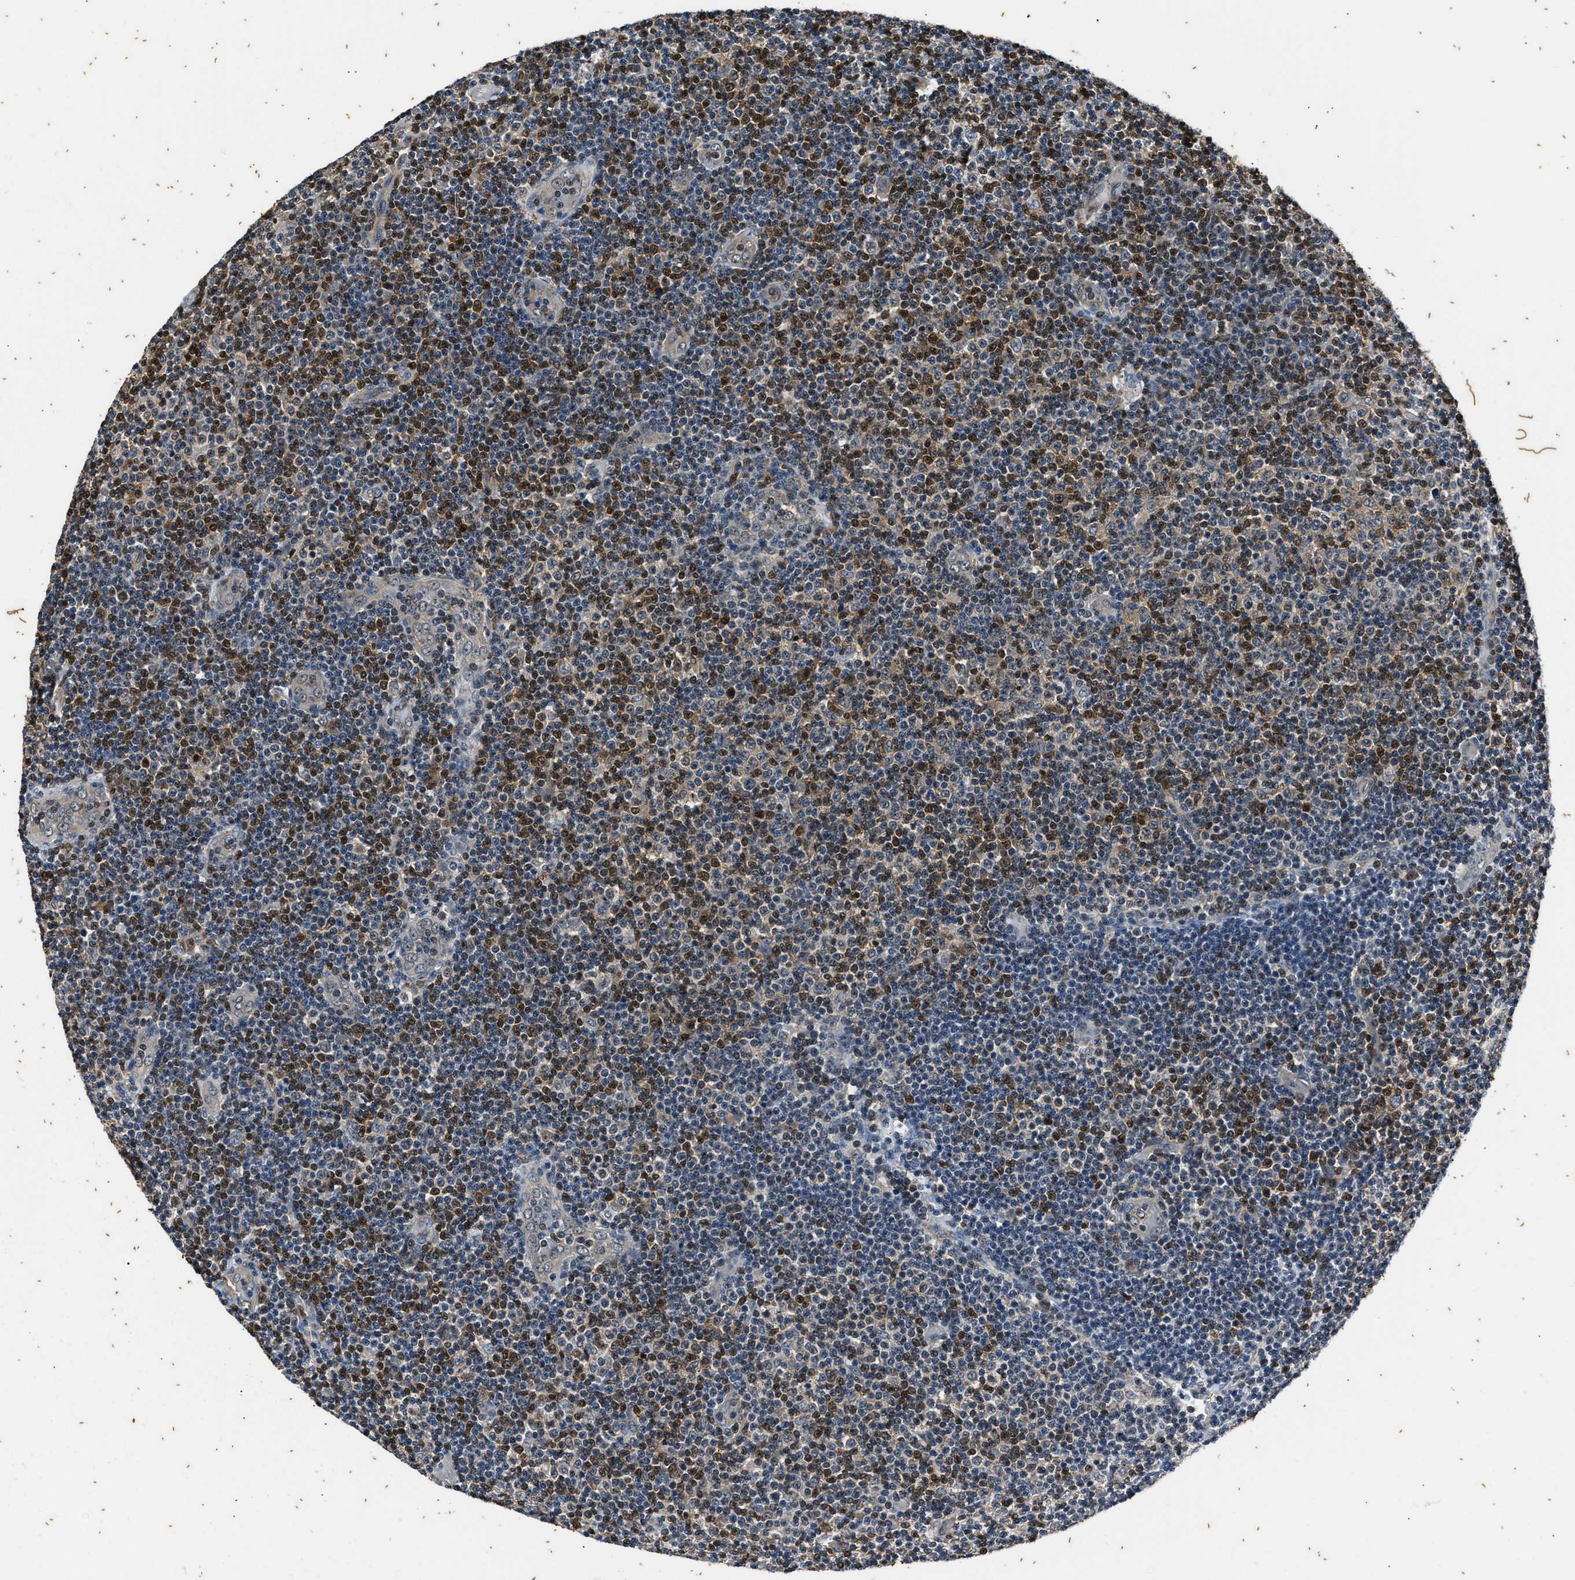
{"staining": {"intensity": "moderate", "quantity": "25%-75%", "location": "nuclear"}, "tissue": "lymphoma", "cell_type": "Tumor cells", "image_type": "cancer", "snomed": [{"axis": "morphology", "description": "Malignant lymphoma, non-Hodgkin's type, Low grade"}, {"axis": "topography", "description": "Lymph node"}], "caption": "This histopathology image reveals immunohistochemistry staining of human lymphoma, with medium moderate nuclear staining in about 25%-75% of tumor cells.", "gene": "PTPN7", "patient": {"sex": "male", "age": 83}}